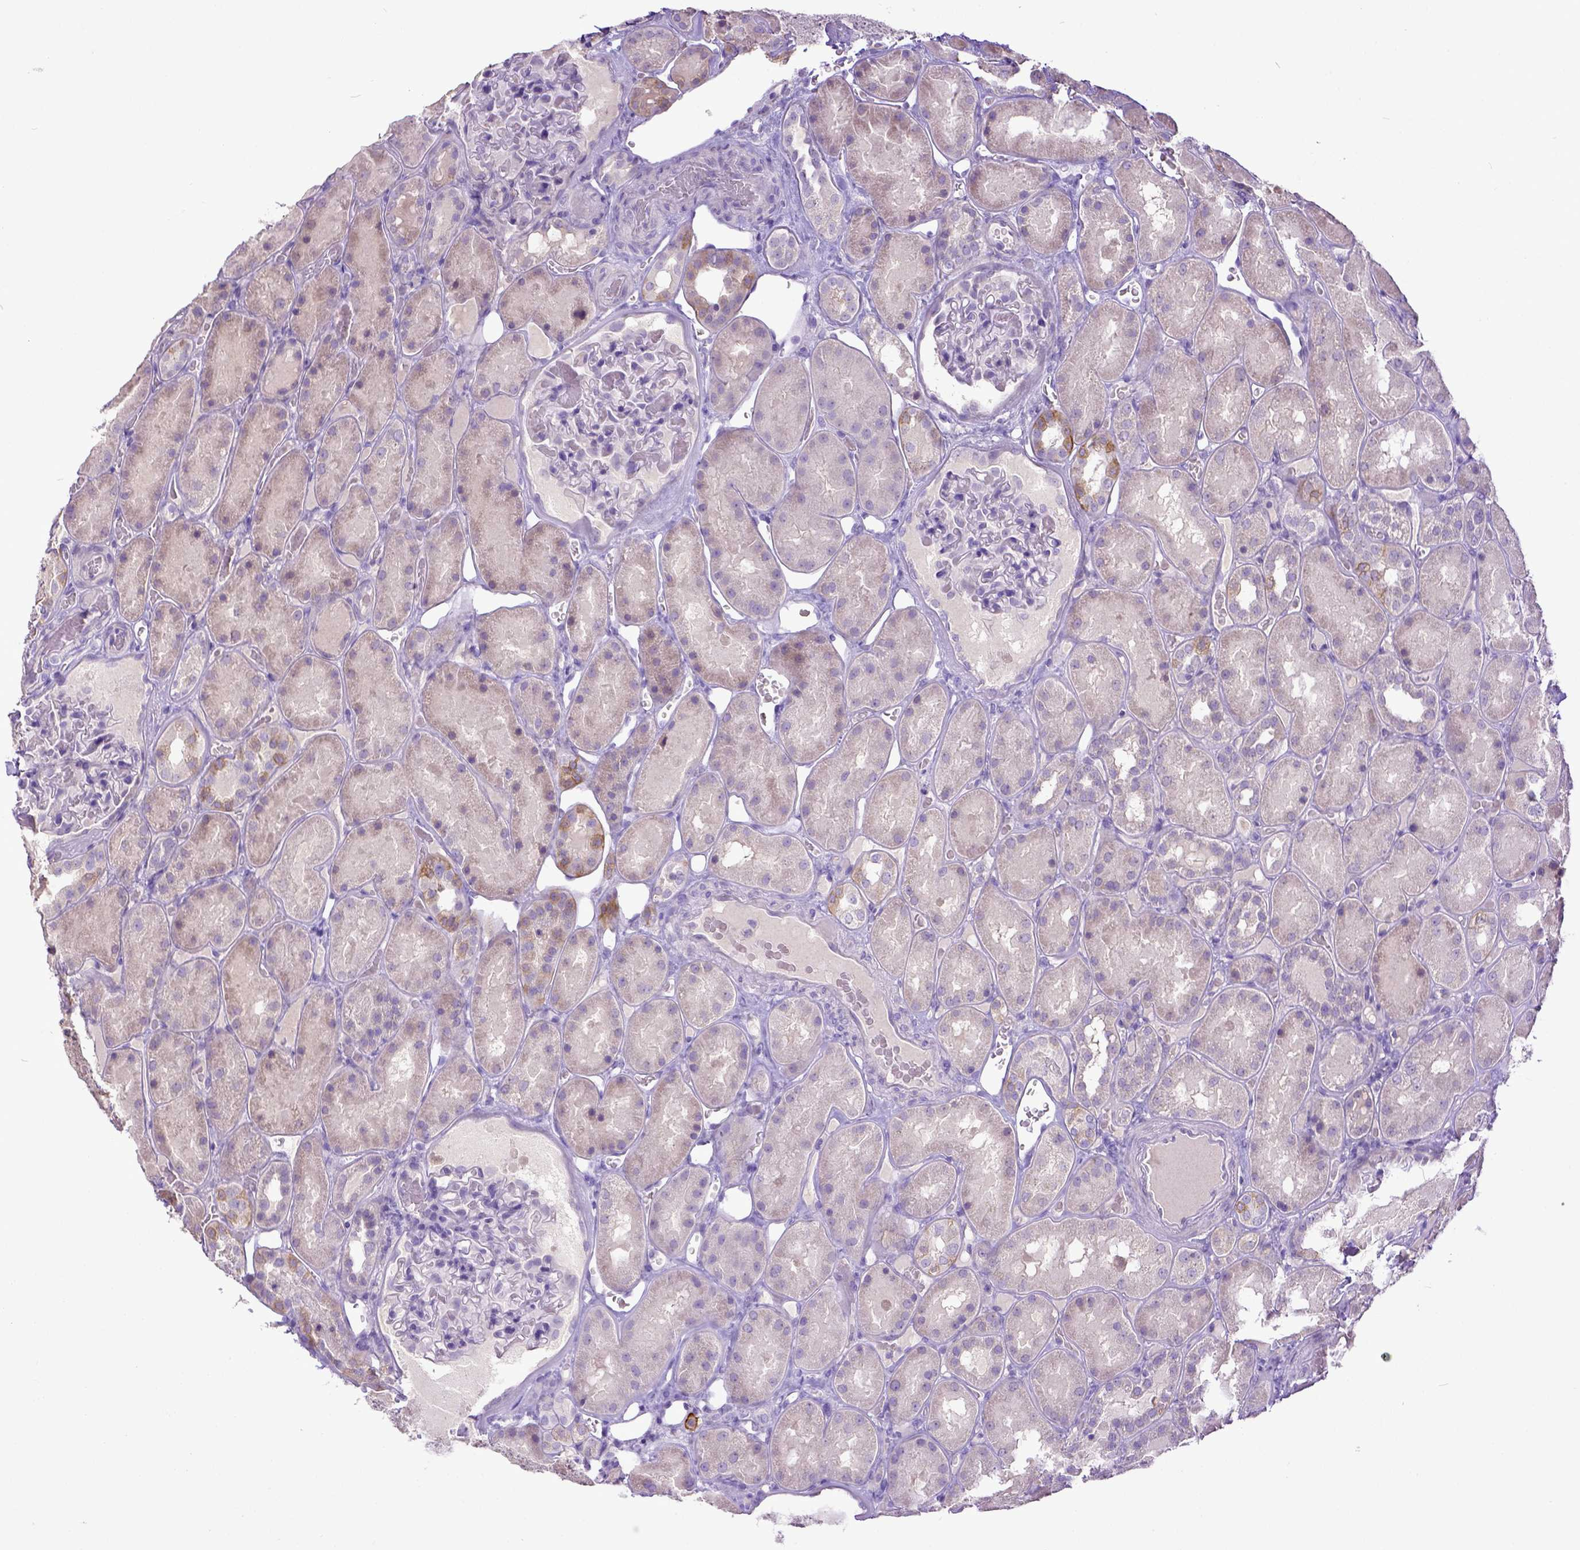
{"staining": {"intensity": "negative", "quantity": "none", "location": "none"}, "tissue": "kidney", "cell_type": "Cells in glomeruli", "image_type": "normal", "snomed": [{"axis": "morphology", "description": "Normal tissue, NOS"}, {"axis": "topography", "description": "Kidney"}], "caption": "Immunohistochemical staining of unremarkable human kidney shows no significant positivity in cells in glomeruli.", "gene": "KIT", "patient": {"sex": "male", "age": 73}}